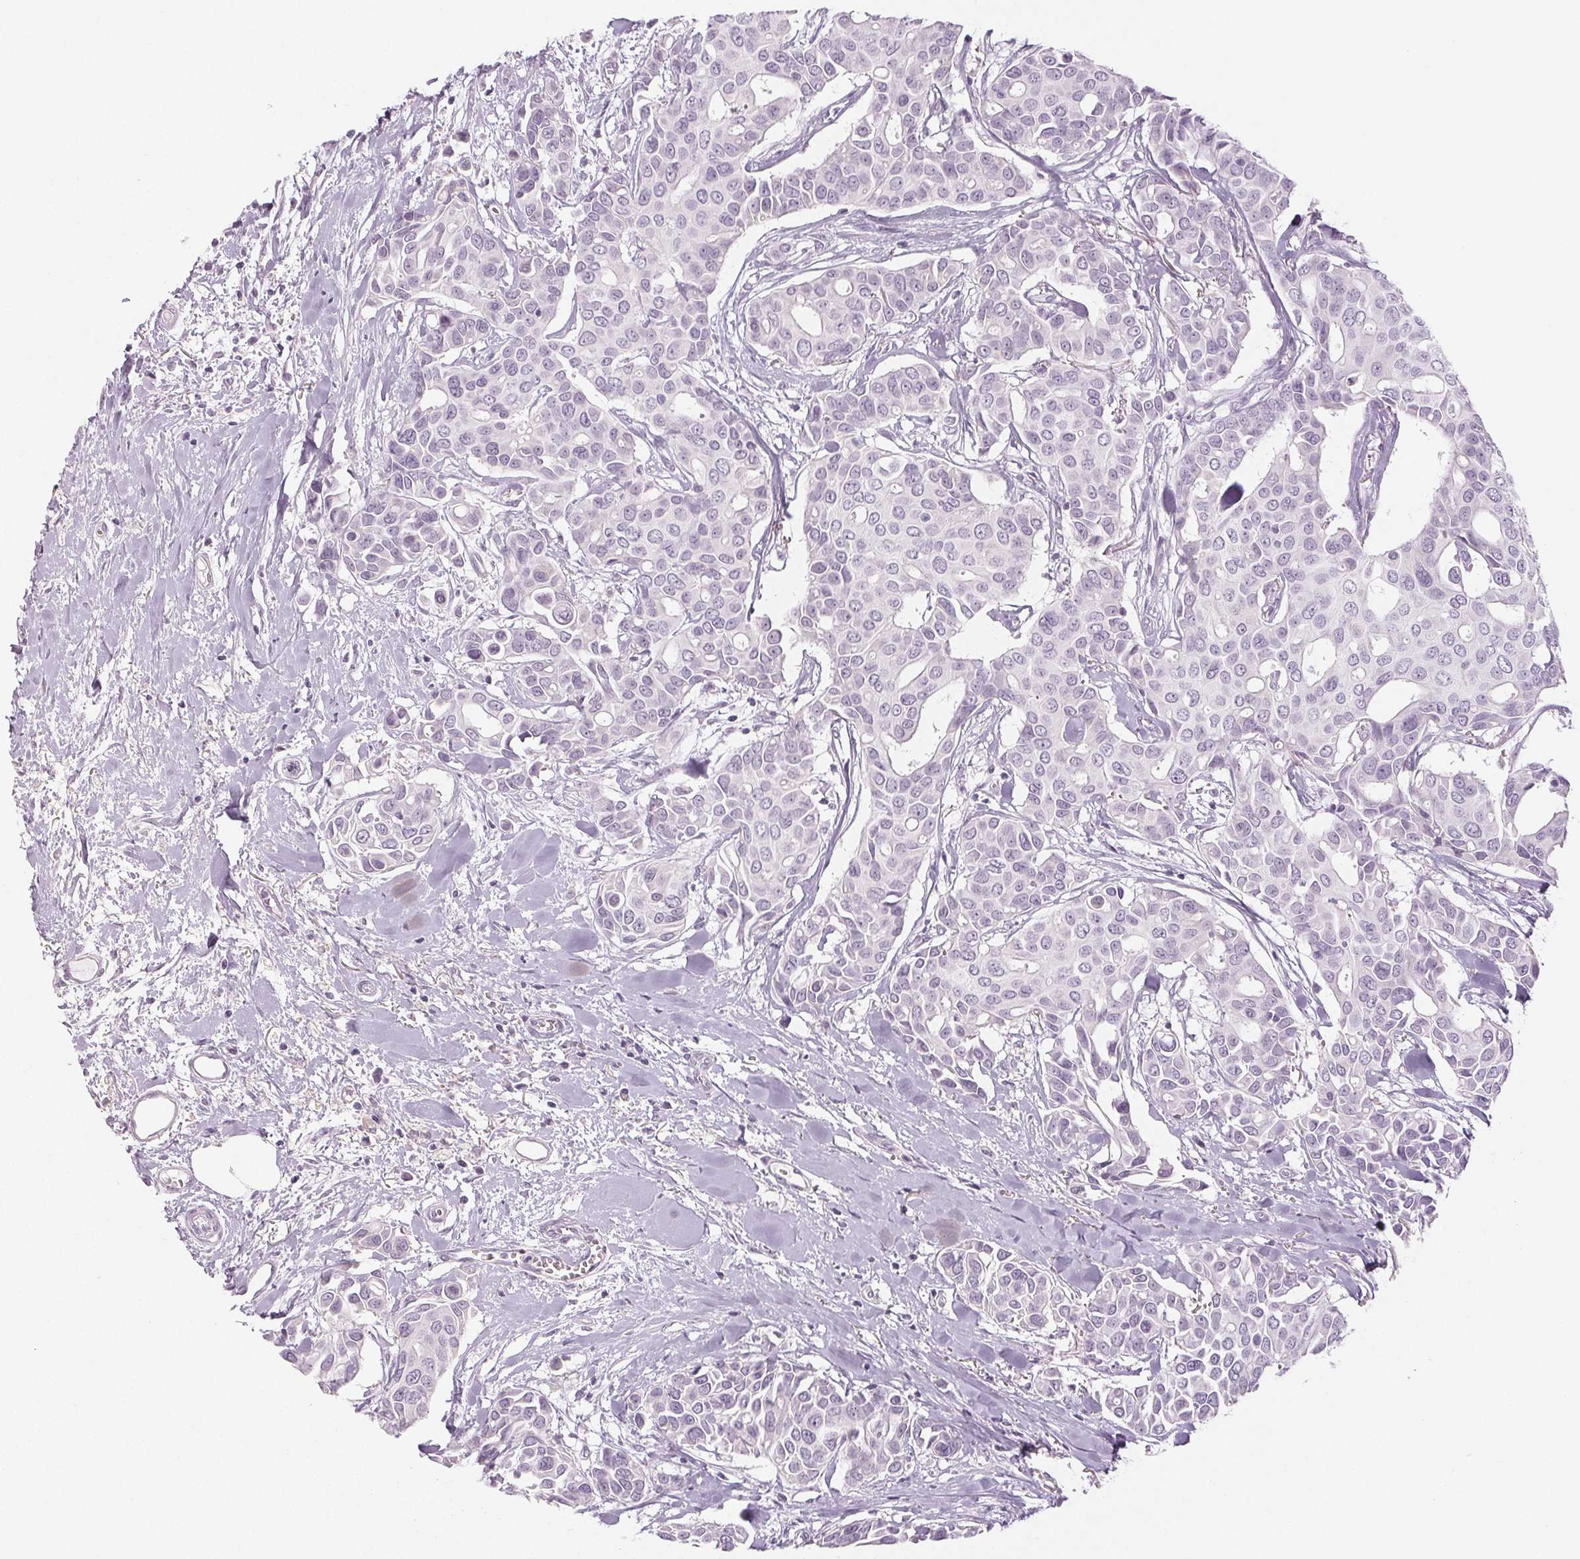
{"staining": {"intensity": "negative", "quantity": "none", "location": "none"}, "tissue": "breast cancer", "cell_type": "Tumor cells", "image_type": "cancer", "snomed": [{"axis": "morphology", "description": "Duct carcinoma"}, {"axis": "topography", "description": "Breast"}], "caption": "An immunohistochemistry (IHC) histopathology image of breast cancer is shown. There is no staining in tumor cells of breast cancer.", "gene": "EHHADH", "patient": {"sex": "female", "age": 54}}